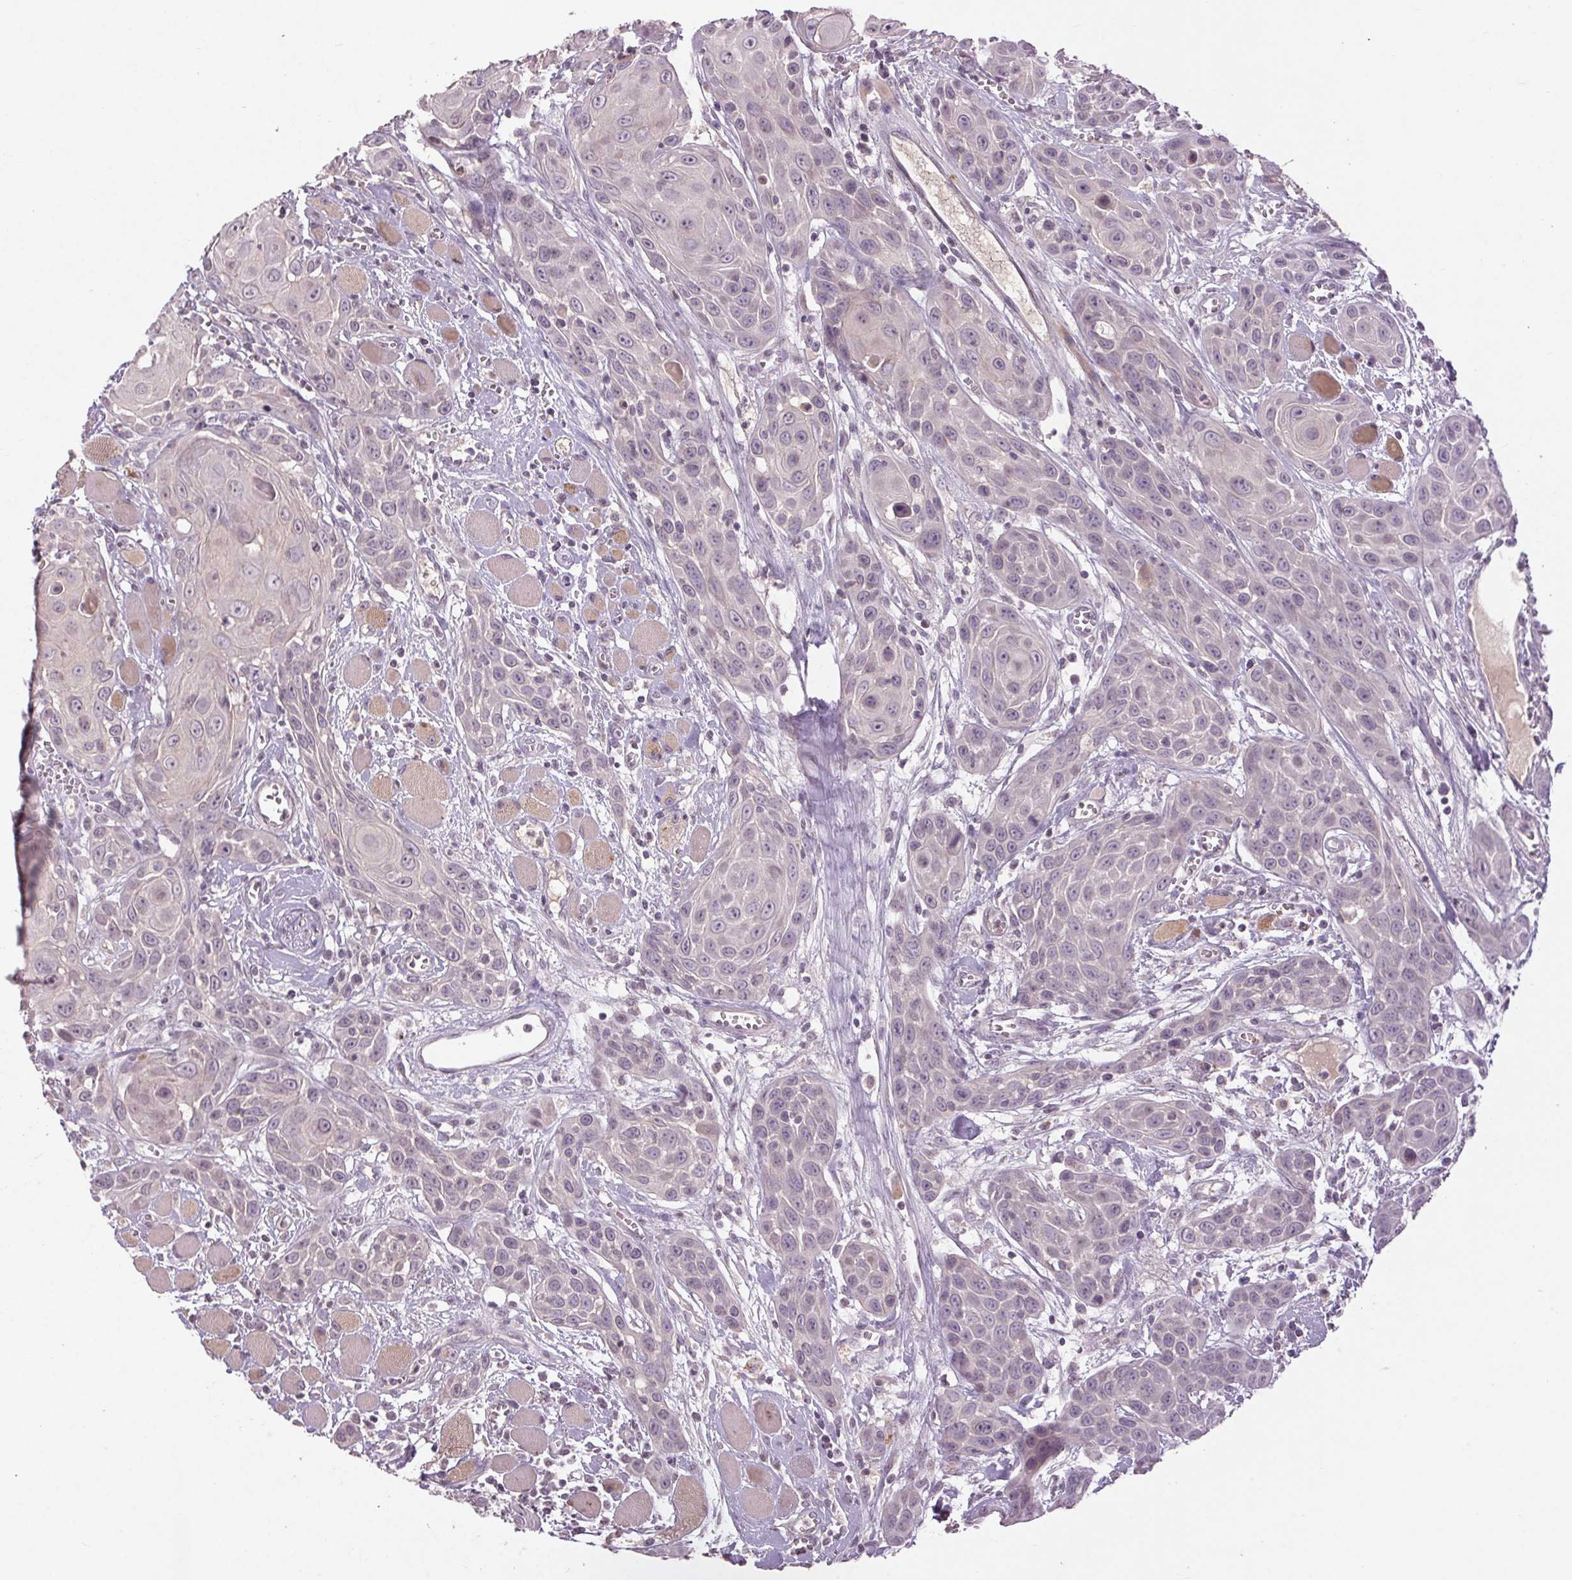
{"staining": {"intensity": "negative", "quantity": "none", "location": "none"}, "tissue": "head and neck cancer", "cell_type": "Tumor cells", "image_type": "cancer", "snomed": [{"axis": "morphology", "description": "Squamous cell carcinoma, NOS"}, {"axis": "topography", "description": "Head-Neck"}], "caption": "Immunohistochemical staining of head and neck squamous cell carcinoma reveals no significant positivity in tumor cells.", "gene": "KLRC3", "patient": {"sex": "female", "age": 80}}